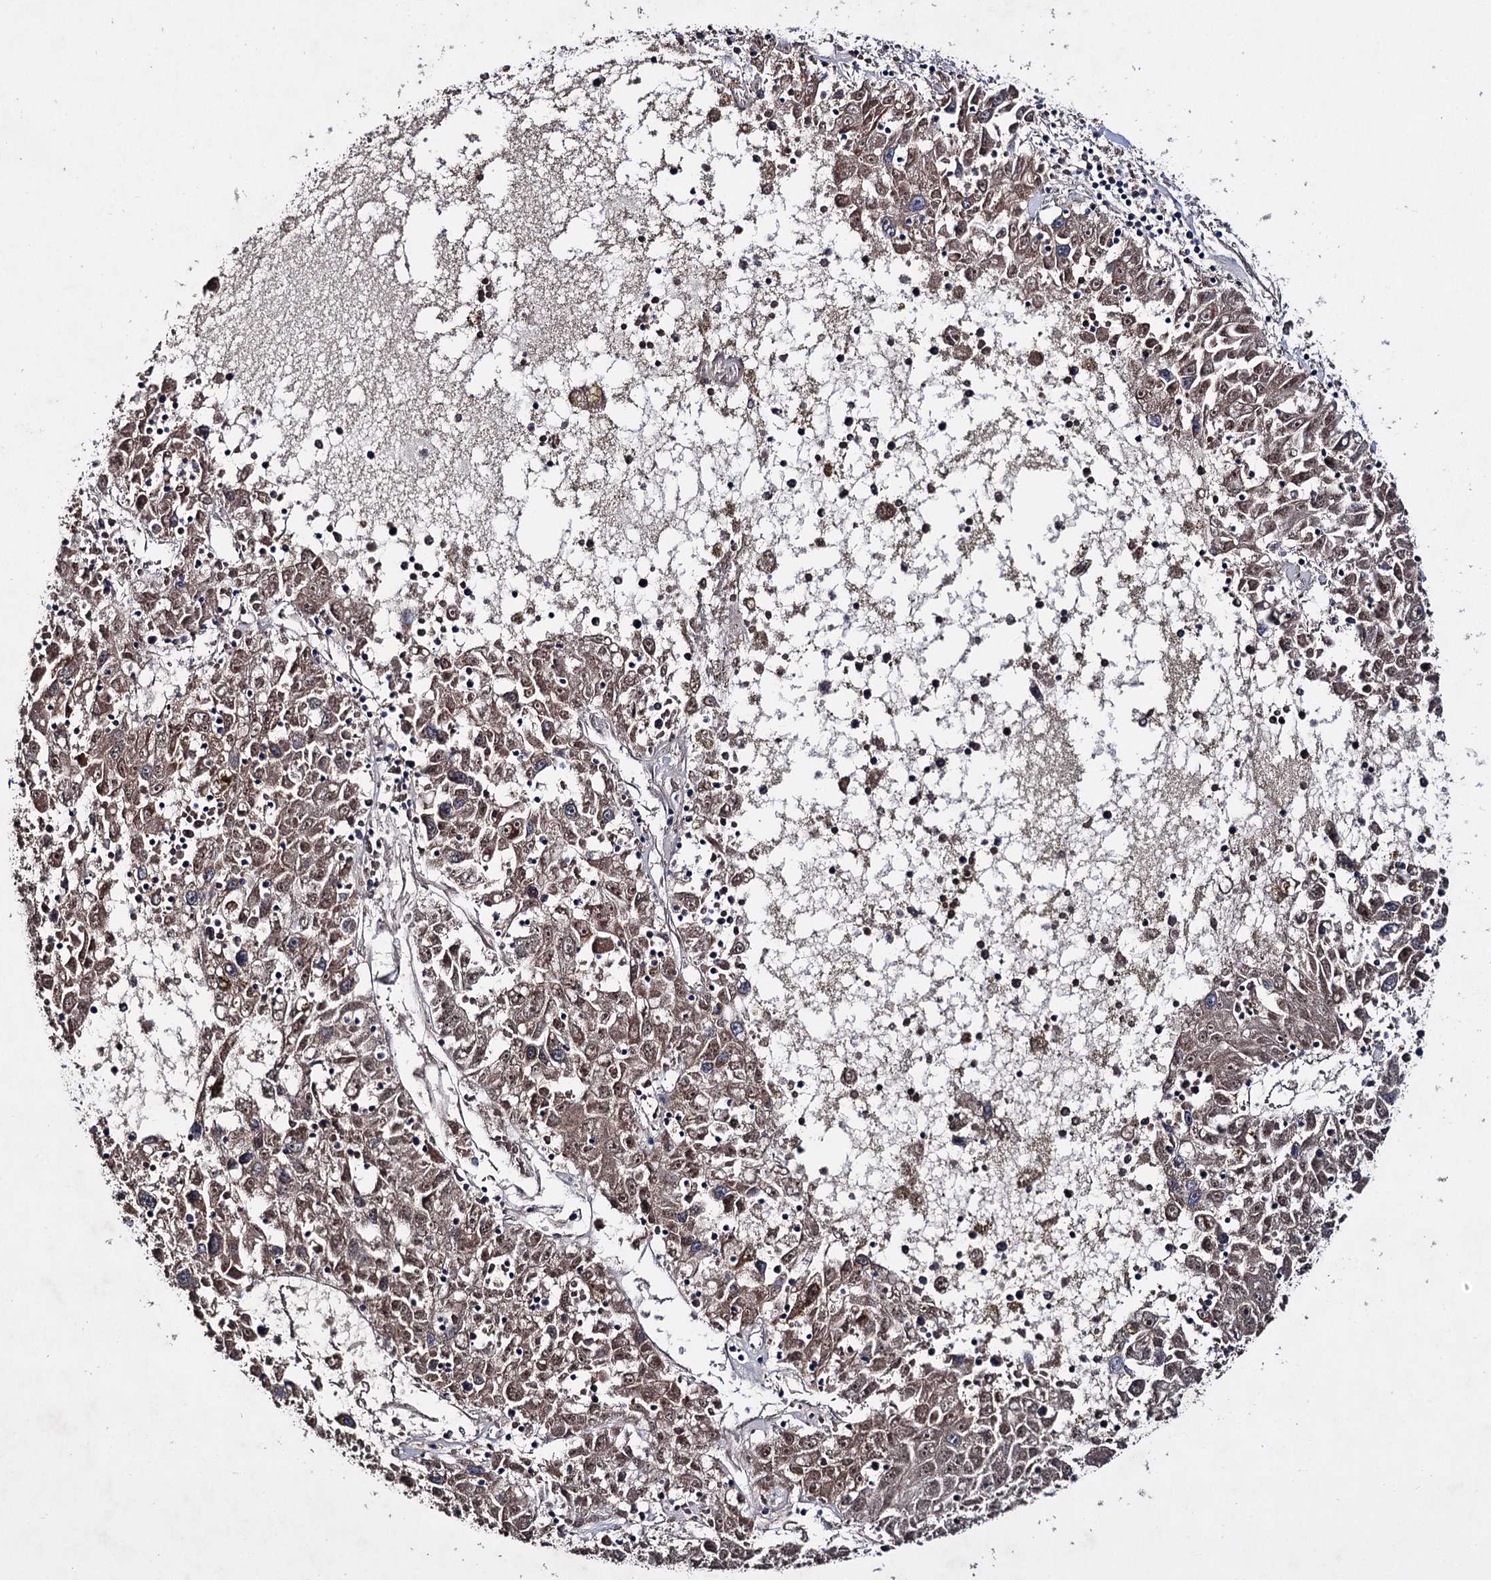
{"staining": {"intensity": "weak", "quantity": "25%-75%", "location": "cytoplasmic/membranous,nuclear"}, "tissue": "liver cancer", "cell_type": "Tumor cells", "image_type": "cancer", "snomed": [{"axis": "morphology", "description": "Carcinoma, Hepatocellular, NOS"}, {"axis": "topography", "description": "Liver"}], "caption": "This micrograph demonstrates liver hepatocellular carcinoma stained with IHC to label a protein in brown. The cytoplasmic/membranous and nuclear of tumor cells show weak positivity for the protein. Nuclei are counter-stained blue.", "gene": "CLPB", "patient": {"sex": "male", "age": 49}}